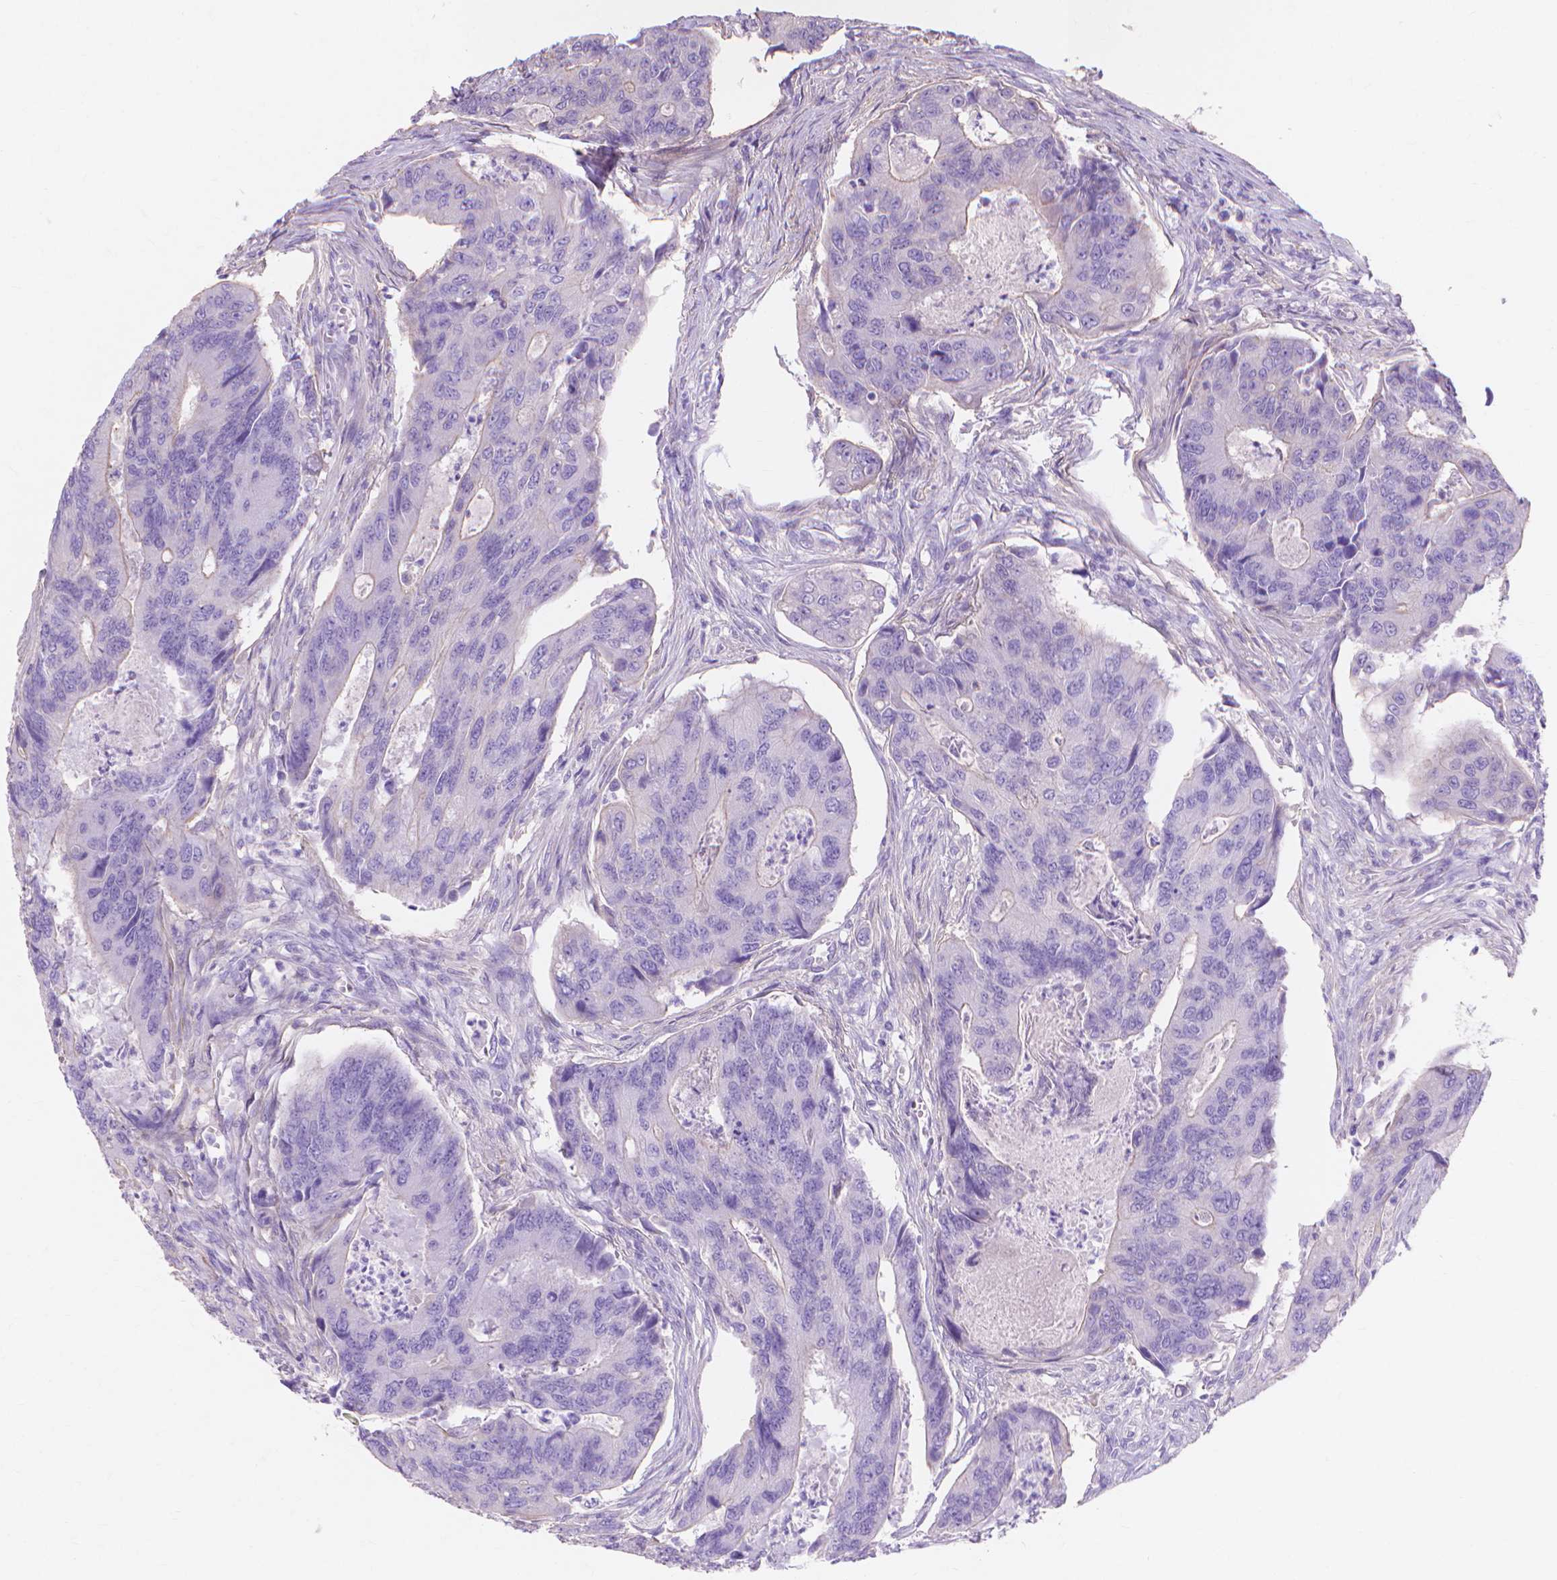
{"staining": {"intensity": "negative", "quantity": "none", "location": "none"}, "tissue": "colorectal cancer", "cell_type": "Tumor cells", "image_type": "cancer", "snomed": [{"axis": "morphology", "description": "Adenocarcinoma, NOS"}, {"axis": "topography", "description": "Colon"}], "caption": "Immunohistochemical staining of colorectal cancer (adenocarcinoma) reveals no significant positivity in tumor cells.", "gene": "MBLAC1", "patient": {"sex": "female", "age": 67}}